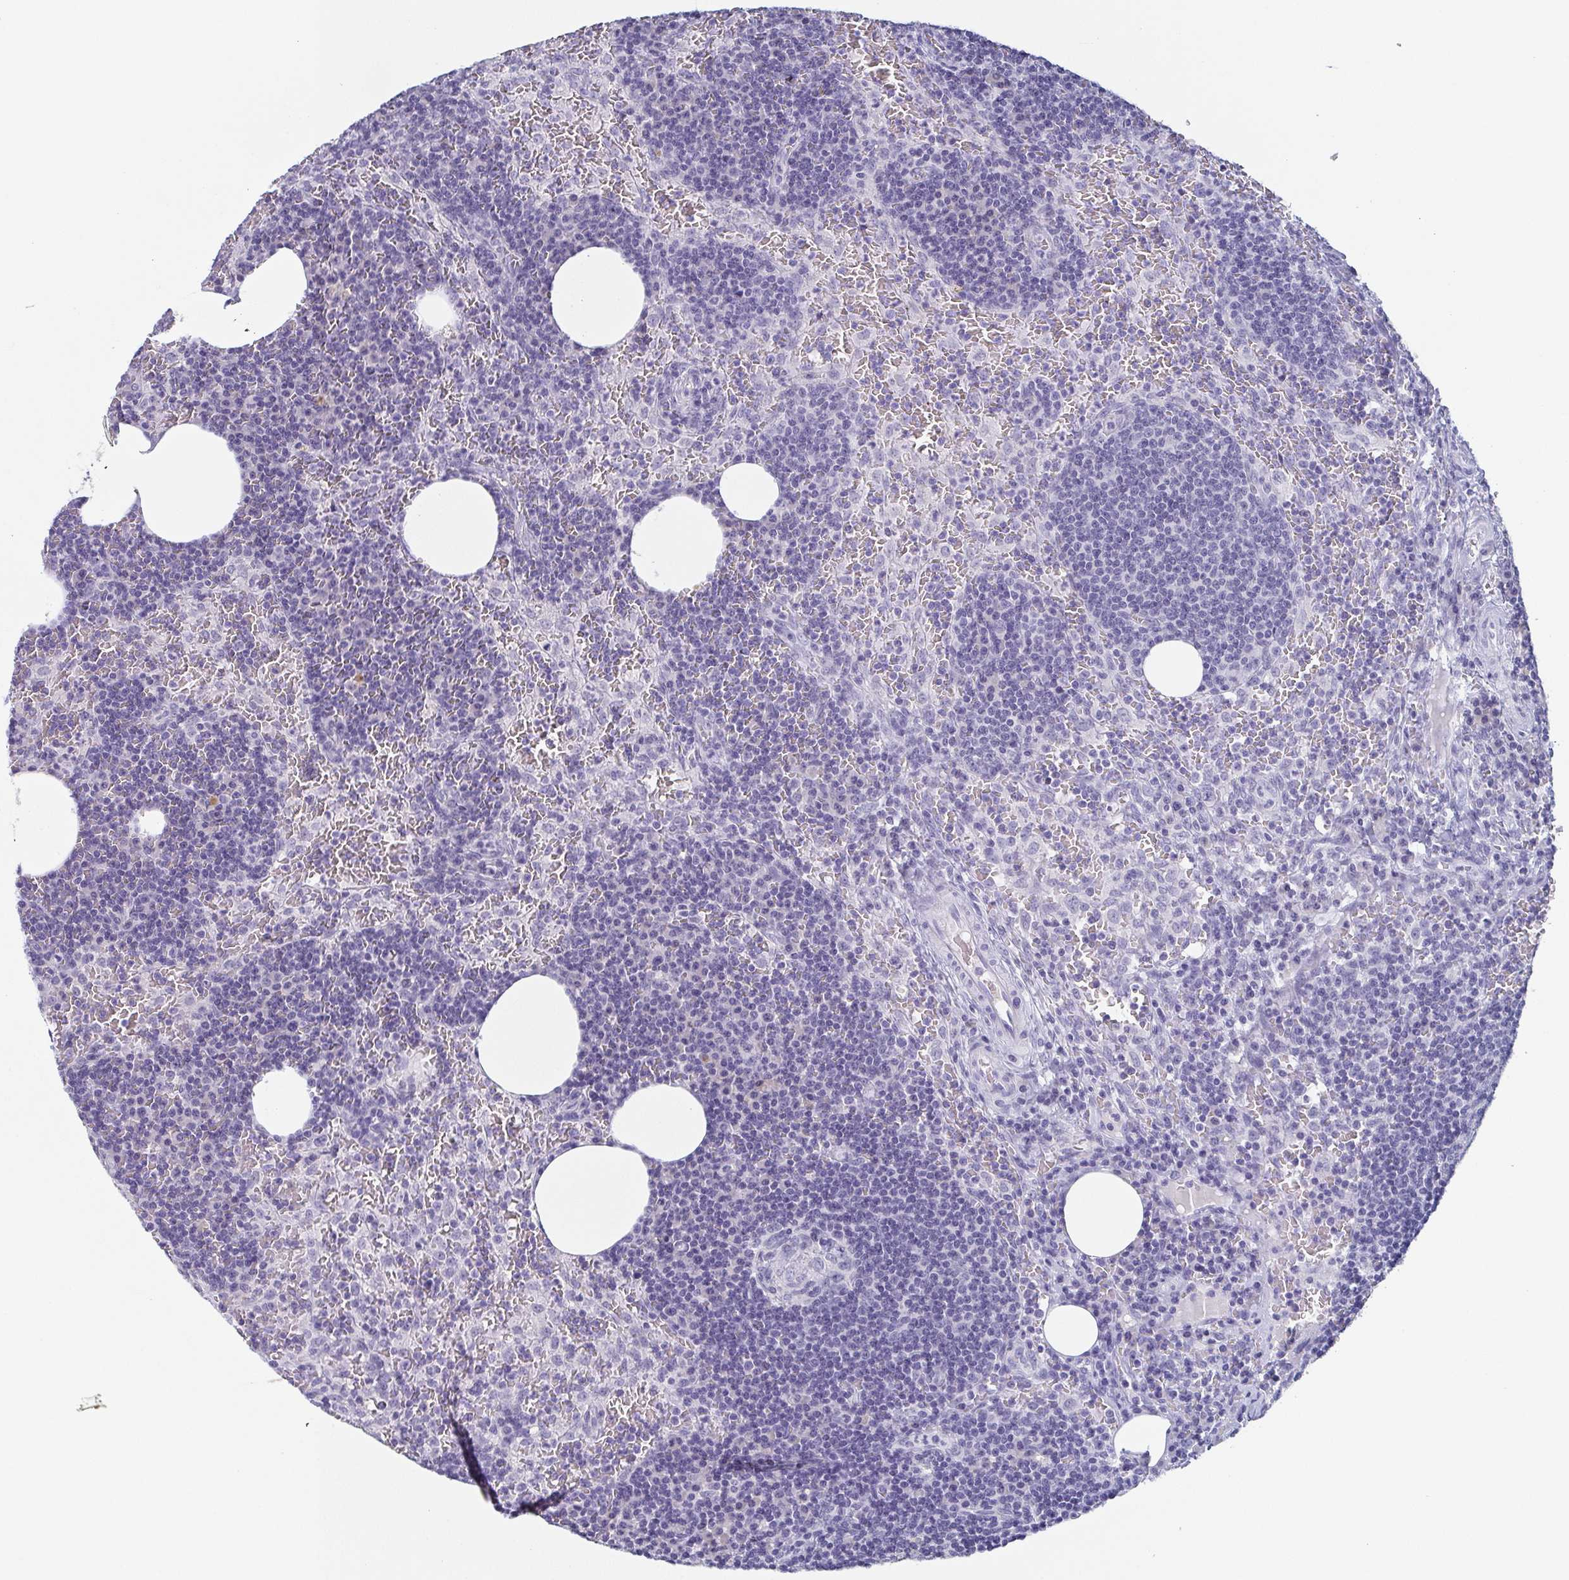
{"staining": {"intensity": "negative", "quantity": "none", "location": "none"}, "tissue": "lymph node", "cell_type": "Germinal center cells", "image_type": "normal", "snomed": [{"axis": "morphology", "description": "Normal tissue, NOS"}, {"axis": "topography", "description": "Lymph node"}], "caption": "Immunohistochemistry photomicrograph of normal lymph node: human lymph node stained with DAB displays no significant protein expression in germinal center cells.", "gene": "ITLN1", "patient": {"sex": "male", "age": 67}}